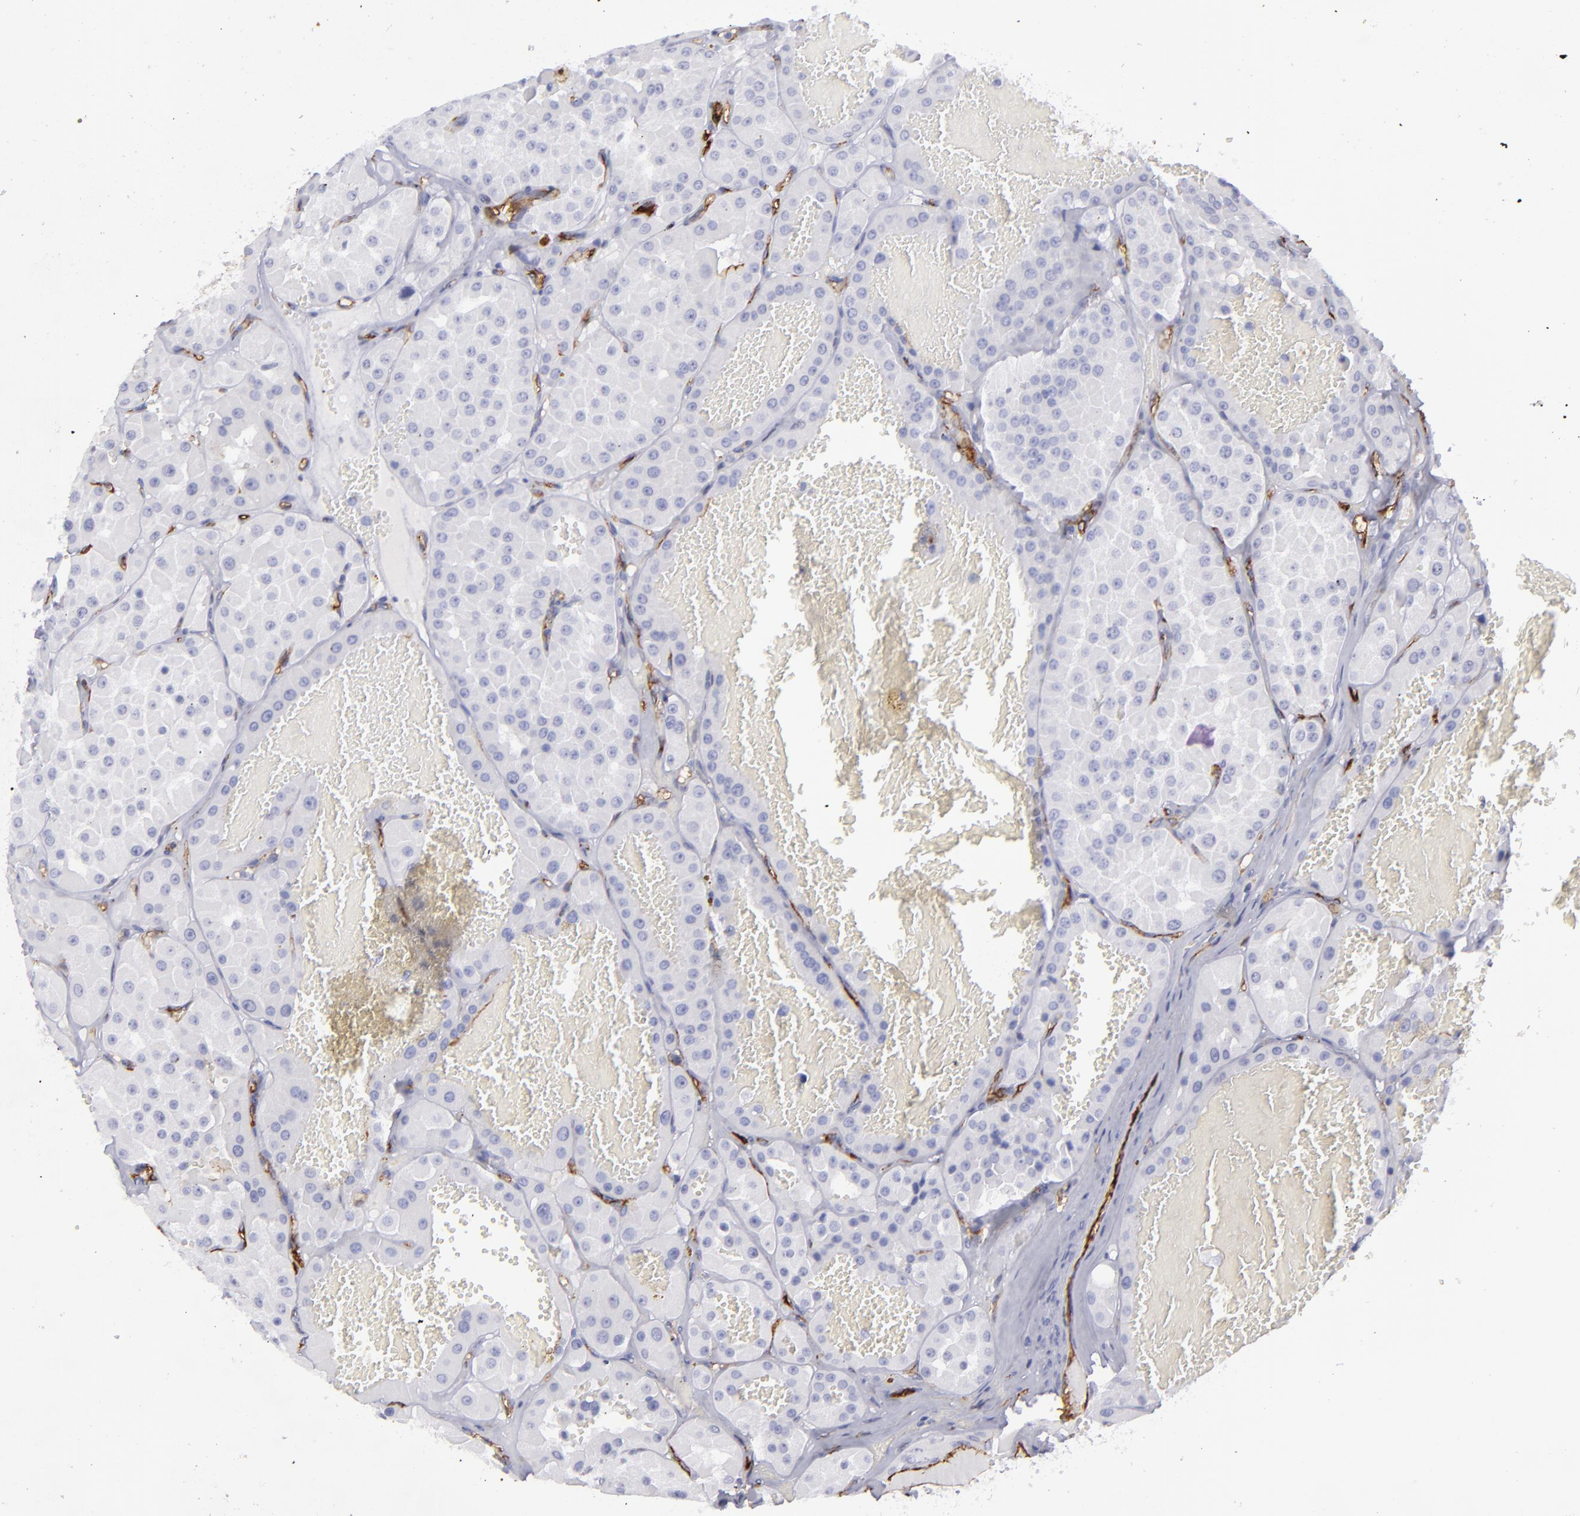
{"staining": {"intensity": "negative", "quantity": "none", "location": "none"}, "tissue": "renal cancer", "cell_type": "Tumor cells", "image_type": "cancer", "snomed": [{"axis": "morphology", "description": "Adenocarcinoma, uncertain malignant potential"}, {"axis": "topography", "description": "Kidney"}], "caption": "DAB (3,3'-diaminobenzidine) immunohistochemical staining of renal cancer (adenocarcinoma,  uncertain malignant potential) reveals no significant positivity in tumor cells.", "gene": "ACE", "patient": {"sex": "male", "age": 63}}